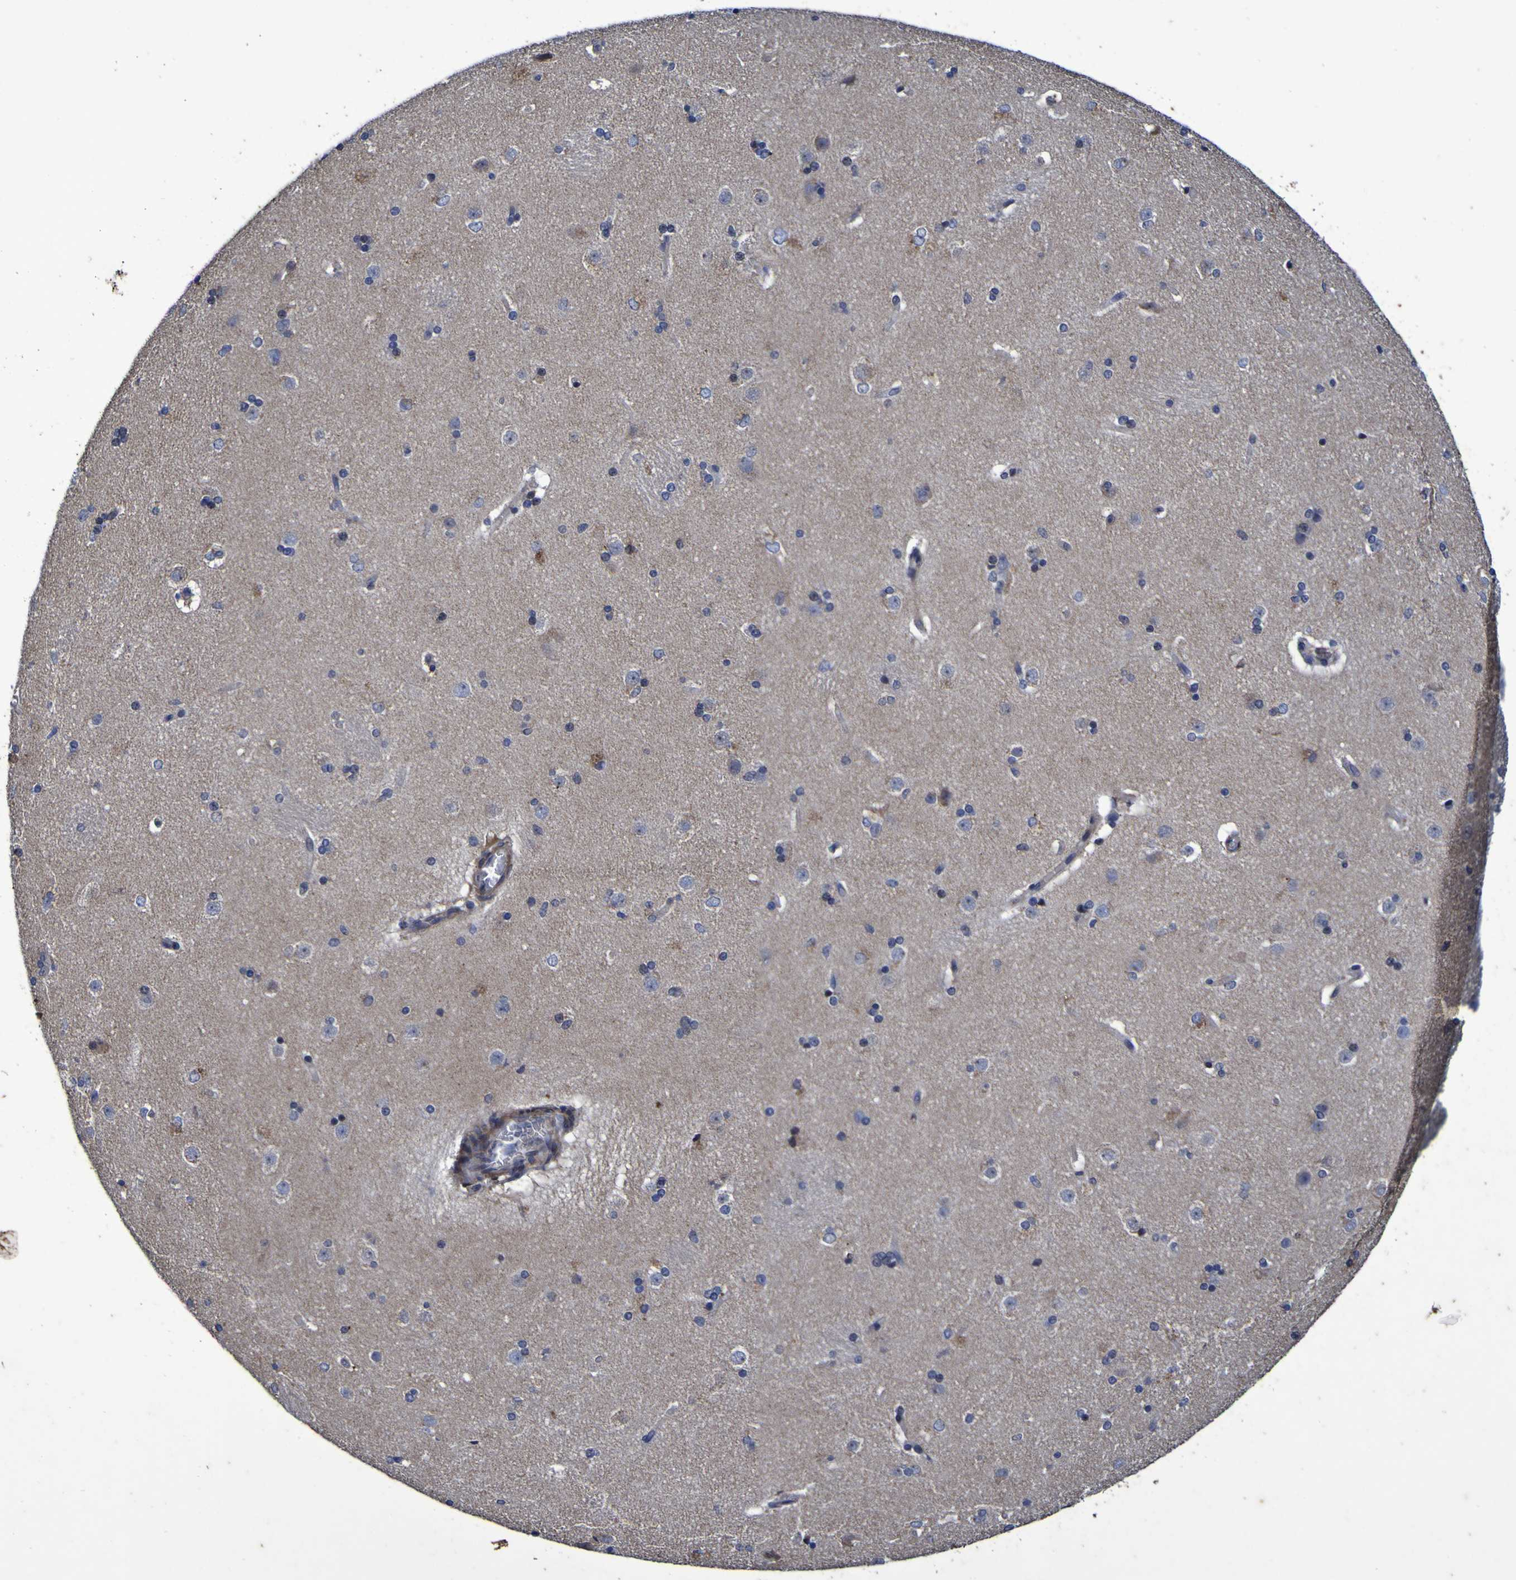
{"staining": {"intensity": "negative", "quantity": "none", "location": "none"}, "tissue": "caudate", "cell_type": "Glial cells", "image_type": "normal", "snomed": [{"axis": "morphology", "description": "Normal tissue, NOS"}, {"axis": "topography", "description": "Lateral ventricle wall"}], "caption": "Micrograph shows no protein staining in glial cells of unremarkable caudate. Nuclei are stained in blue.", "gene": "P3H1", "patient": {"sex": "female", "age": 19}}